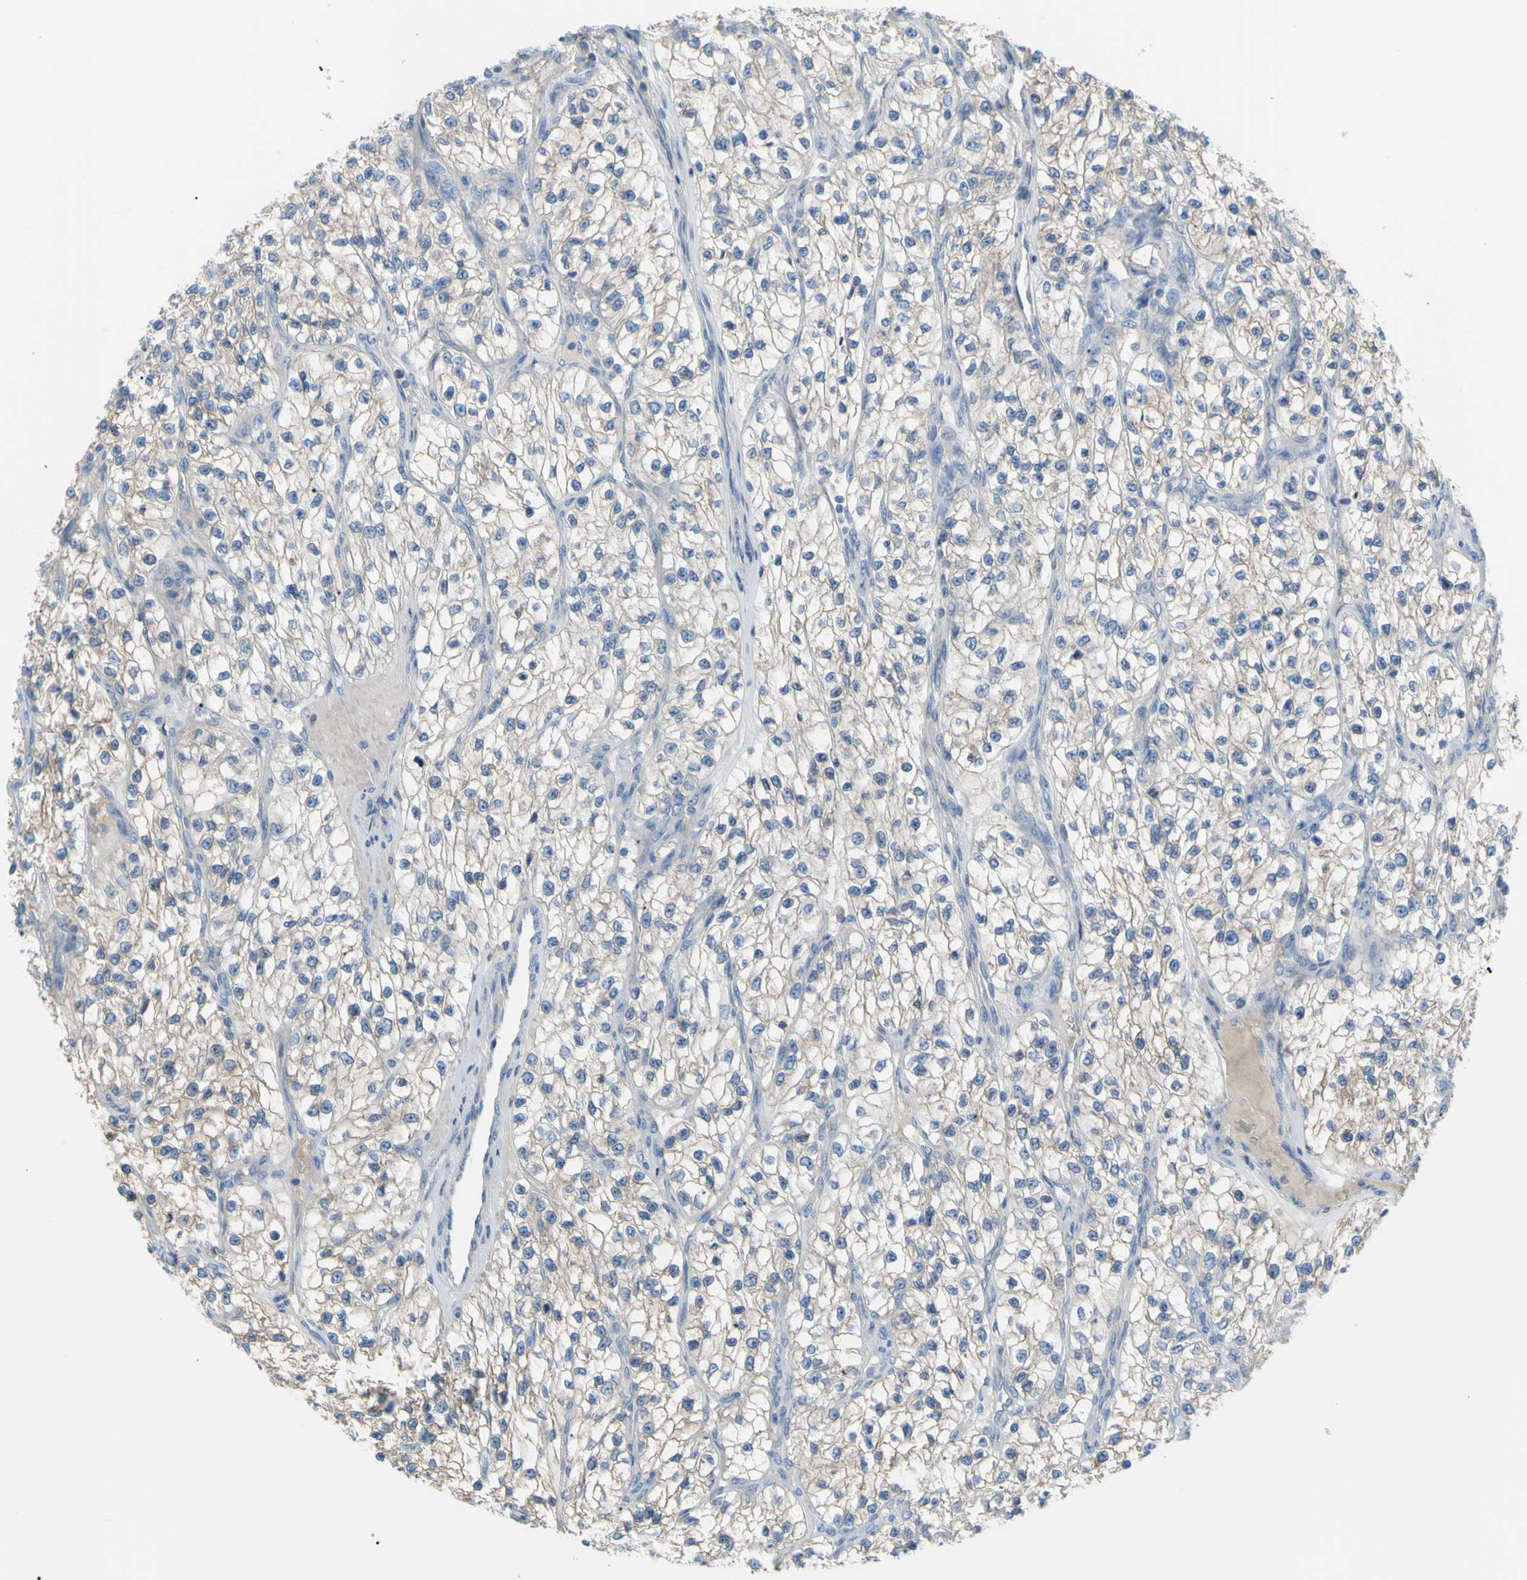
{"staining": {"intensity": "weak", "quantity": "<25%", "location": "cytoplasmic/membranous"}, "tissue": "renal cancer", "cell_type": "Tumor cells", "image_type": "cancer", "snomed": [{"axis": "morphology", "description": "Adenocarcinoma, NOS"}, {"axis": "topography", "description": "Kidney"}], "caption": "There is no significant positivity in tumor cells of renal cancer.", "gene": "TMEM59L", "patient": {"sex": "female", "age": 57}}